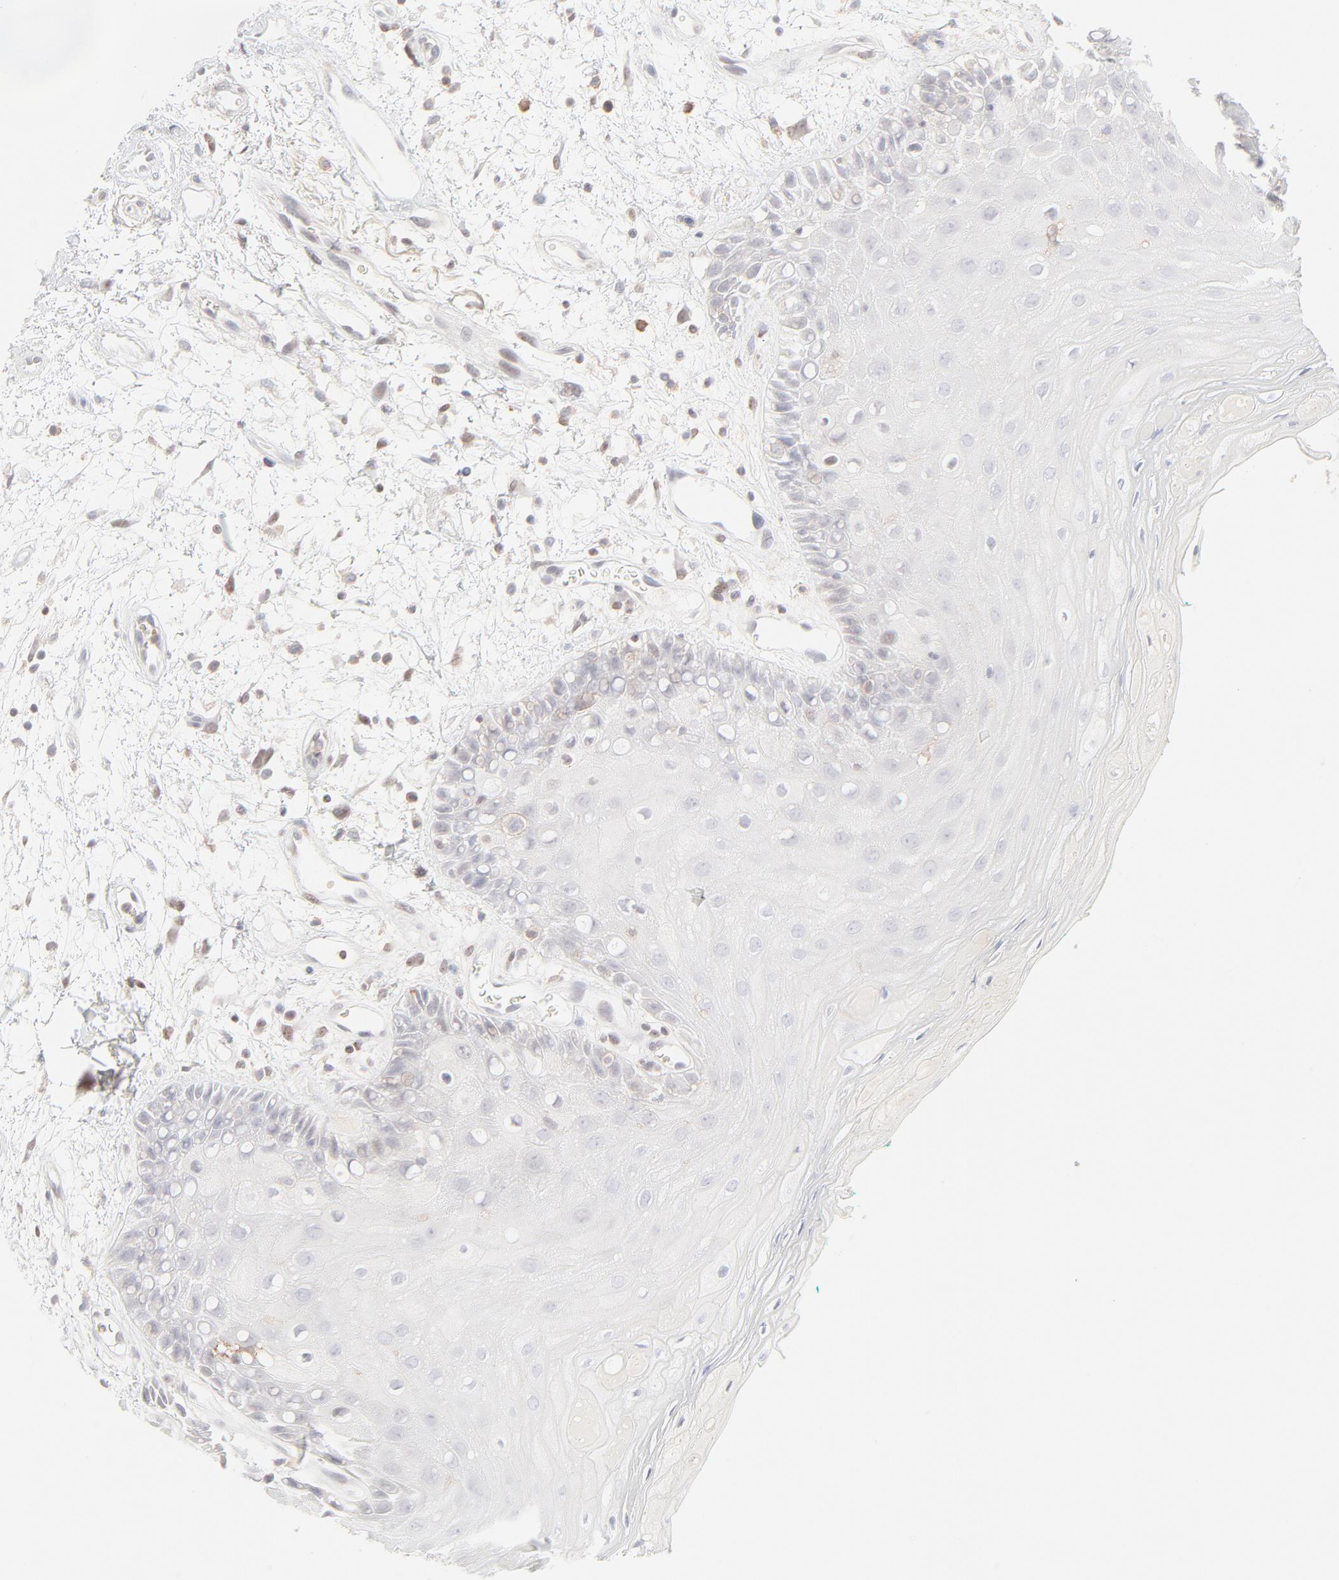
{"staining": {"intensity": "negative", "quantity": "none", "location": "none"}, "tissue": "oral mucosa", "cell_type": "Squamous epithelial cells", "image_type": "normal", "snomed": [{"axis": "morphology", "description": "Normal tissue, NOS"}, {"axis": "morphology", "description": "Squamous cell carcinoma, NOS"}, {"axis": "topography", "description": "Skeletal muscle"}, {"axis": "topography", "description": "Oral tissue"}, {"axis": "topography", "description": "Head-Neck"}], "caption": "DAB immunohistochemical staining of benign oral mucosa demonstrates no significant expression in squamous epithelial cells.", "gene": "PRKCB", "patient": {"sex": "female", "age": 84}}